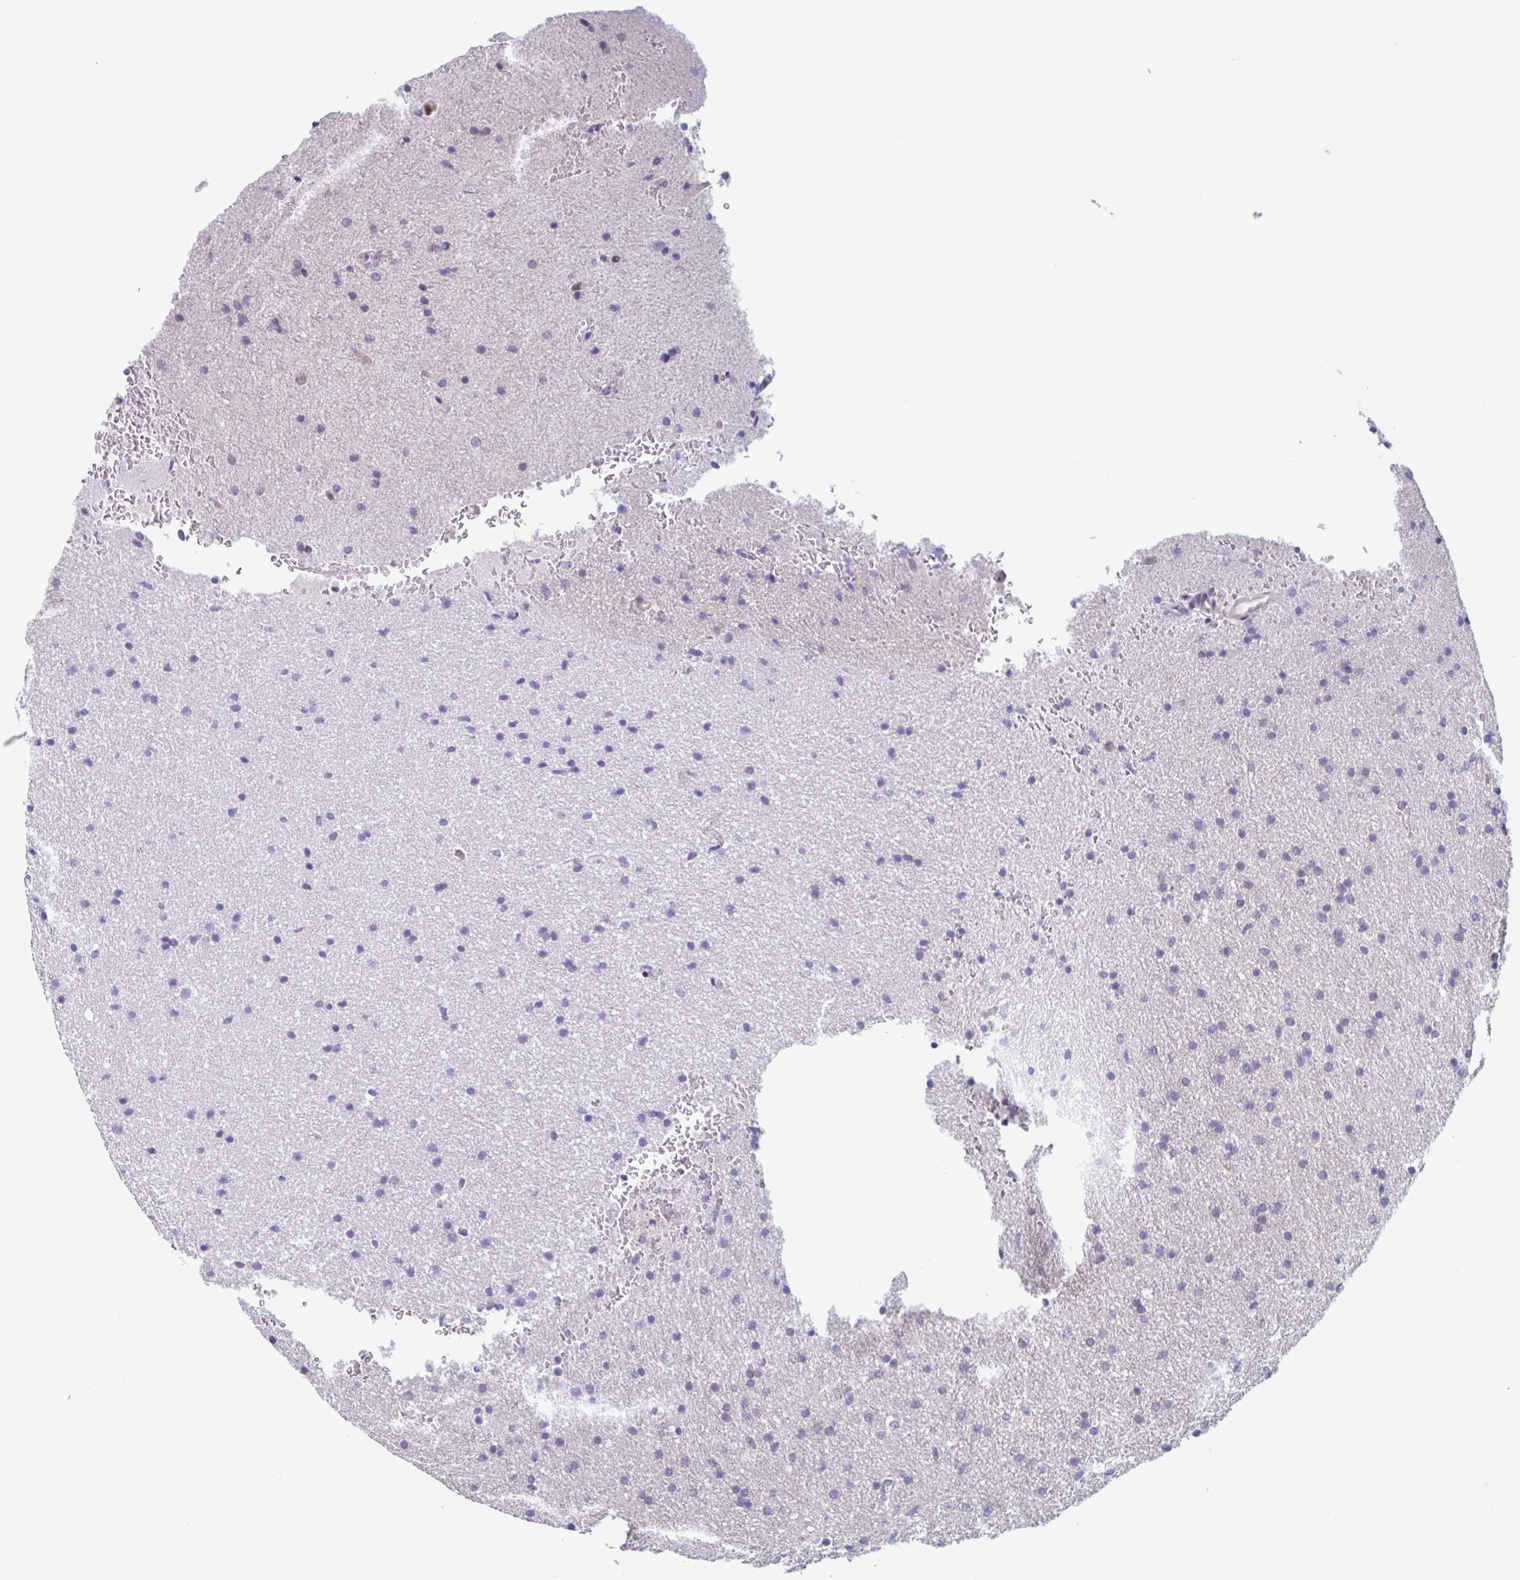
{"staining": {"intensity": "negative", "quantity": "none", "location": "none"}, "tissue": "glioma", "cell_type": "Tumor cells", "image_type": "cancer", "snomed": [{"axis": "morphology", "description": "Glioma, malignant, Low grade"}, {"axis": "topography", "description": "Brain"}], "caption": "High power microscopy image of an immunohistochemistry (IHC) micrograph of malignant glioma (low-grade), revealing no significant staining in tumor cells.", "gene": "DUXA", "patient": {"sex": "female", "age": 34}}